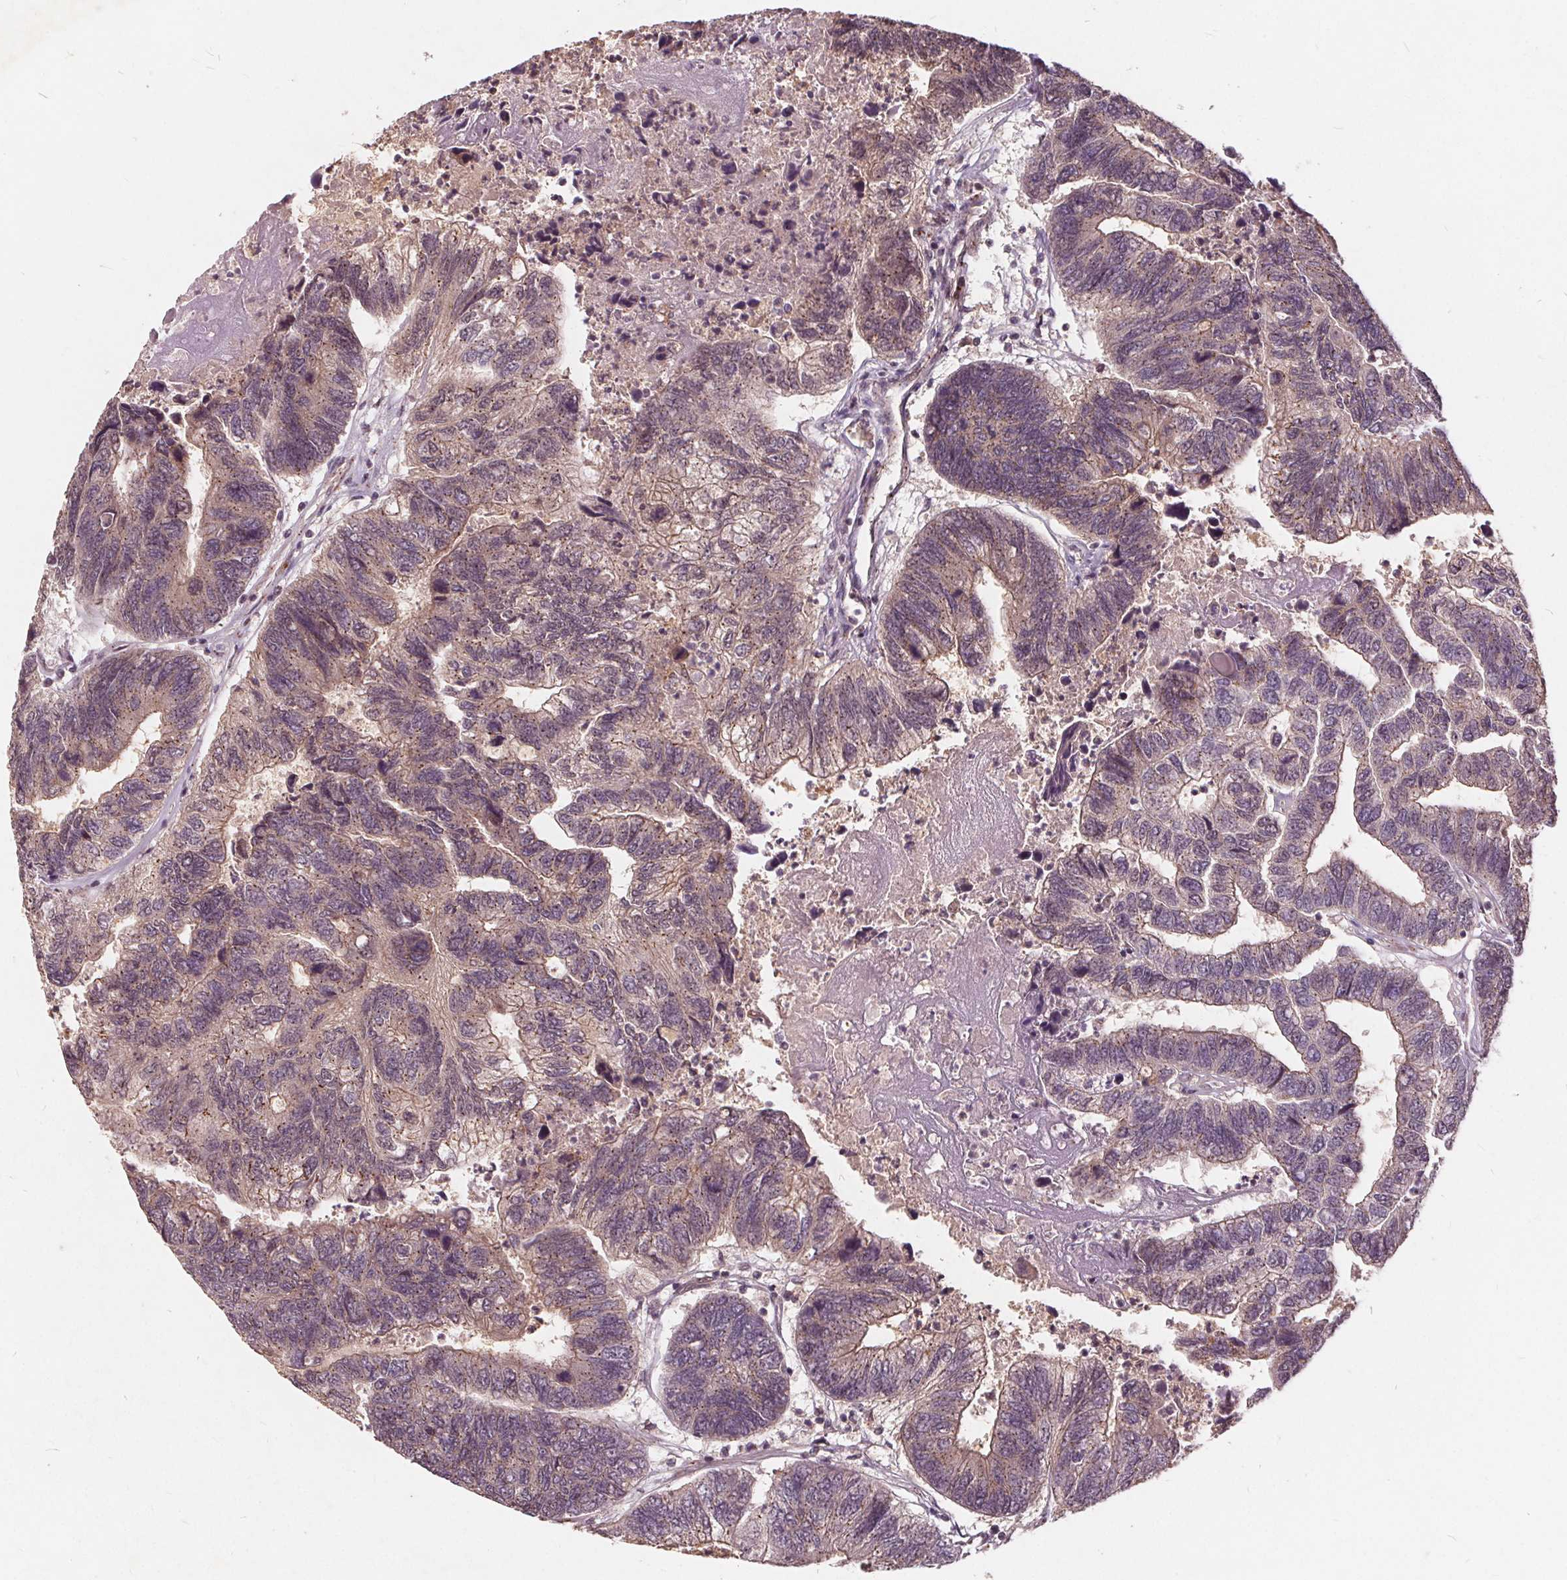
{"staining": {"intensity": "weak", "quantity": "<25%", "location": "cytoplasmic/membranous"}, "tissue": "colorectal cancer", "cell_type": "Tumor cells", "image_type": "cancer", "snomed": [{"axis": "morphology", "description": "Adenocarcinoma, NOS"}, {"axis": "topography", "description": "Colon"}], "caption": "Protein analysis of adenocarcinoma (colorectal) exhibits no significant staining in tumor cells.", "gene": "CSNK1G2", "patient": {"sex": "female", "age": 67}}